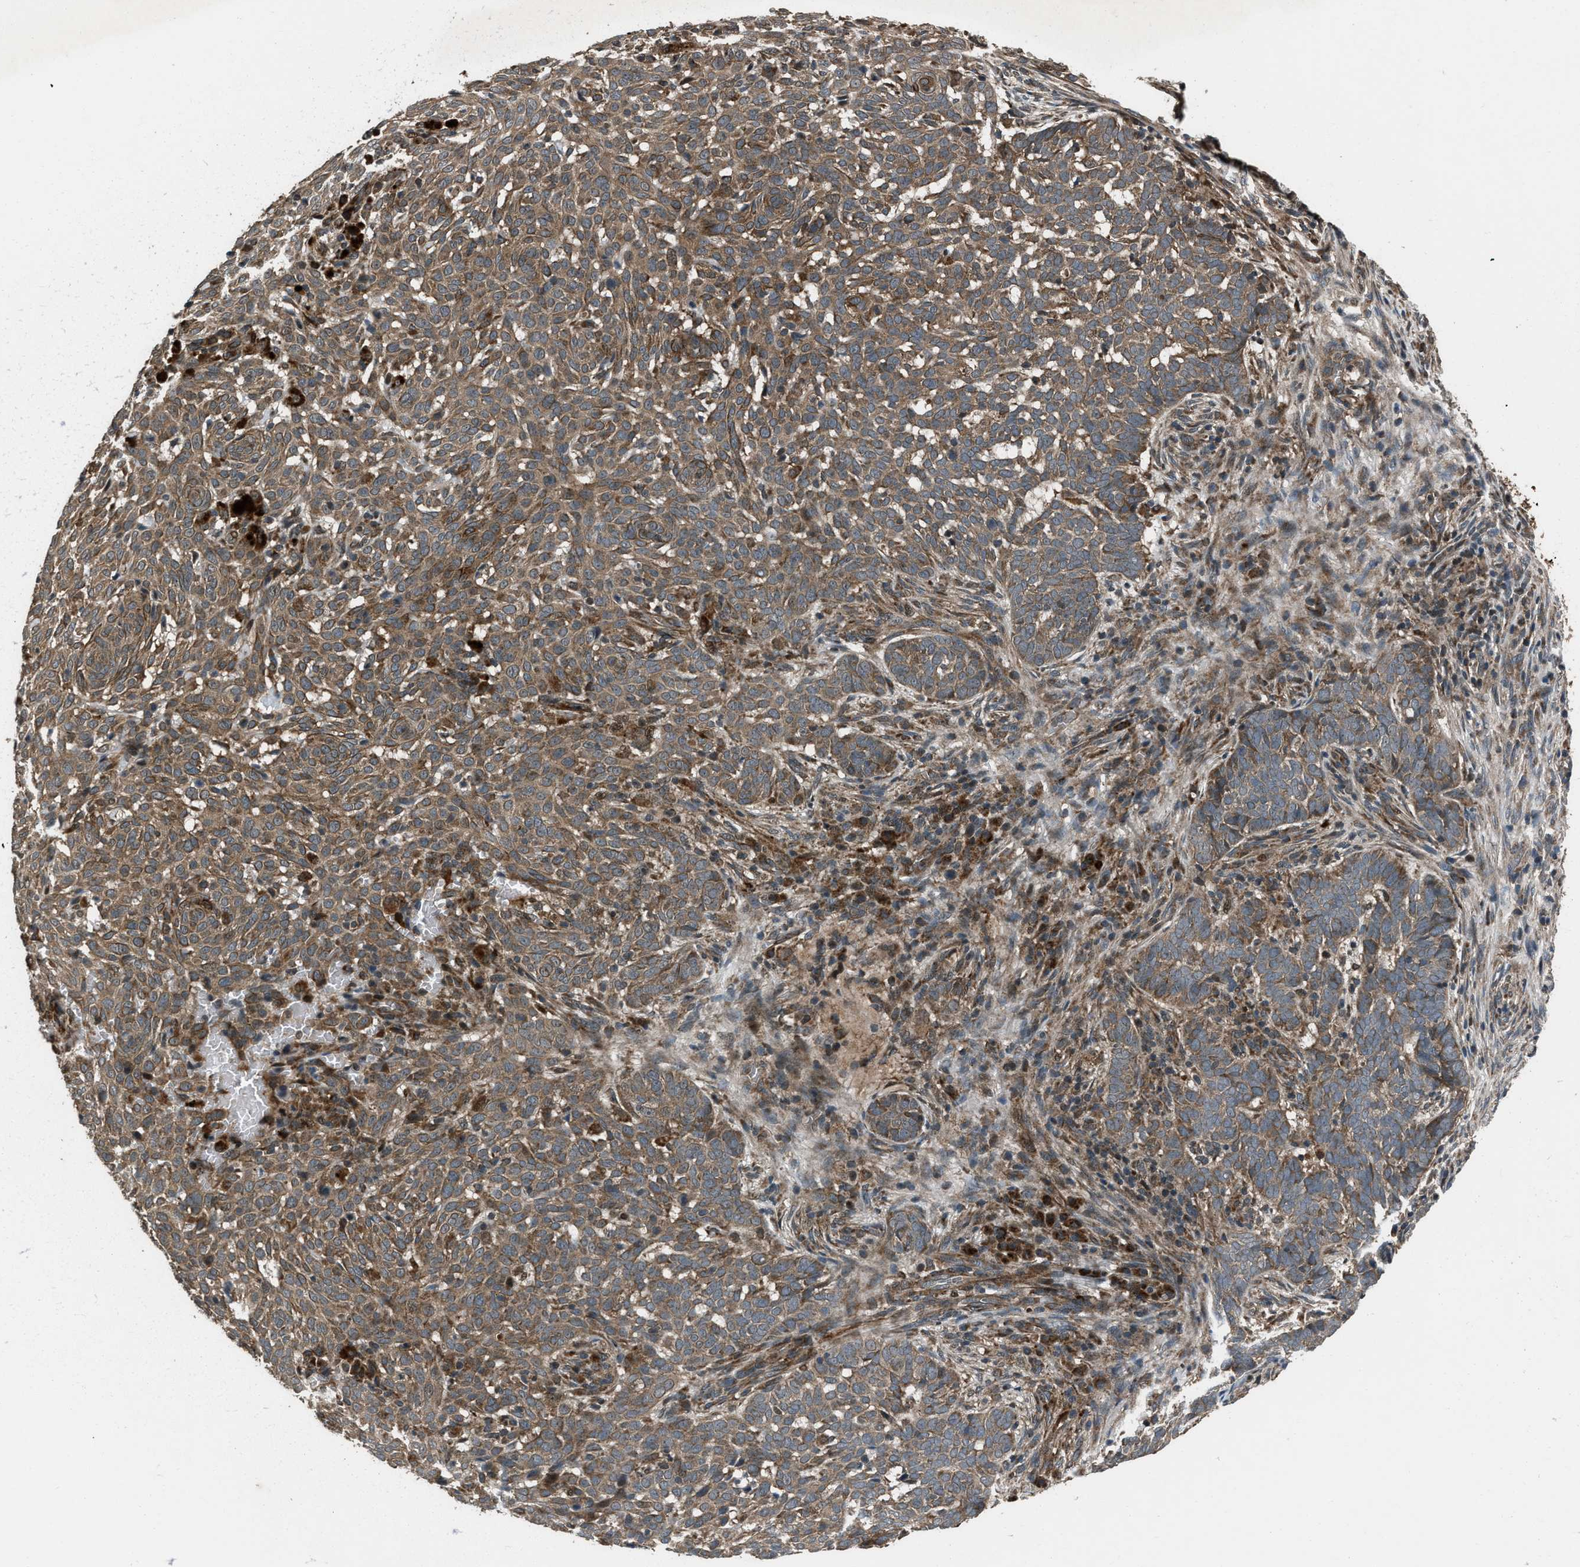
{"staining": {"intensity": "weak", "quantity": ">75%", "location": "cytoplasmic/membranous"}, "tissue": "skin cancer", "cell_type": "Tumor cells", "image_type": "cancer", "snomed": [{"axis": "morphology", "description": "Basal cell carcinoma"}, {"axis": "topography", "description": "Skin"}], "caption": "Human basal cell carcinoma (skin) stained for a protein (brown) demonstrates weak cytoplasmic/membranous positive staining in approximately >75% of tumor cells.", "gene": "IRAK4", "patient": {"sex": "male", "age": 85}}